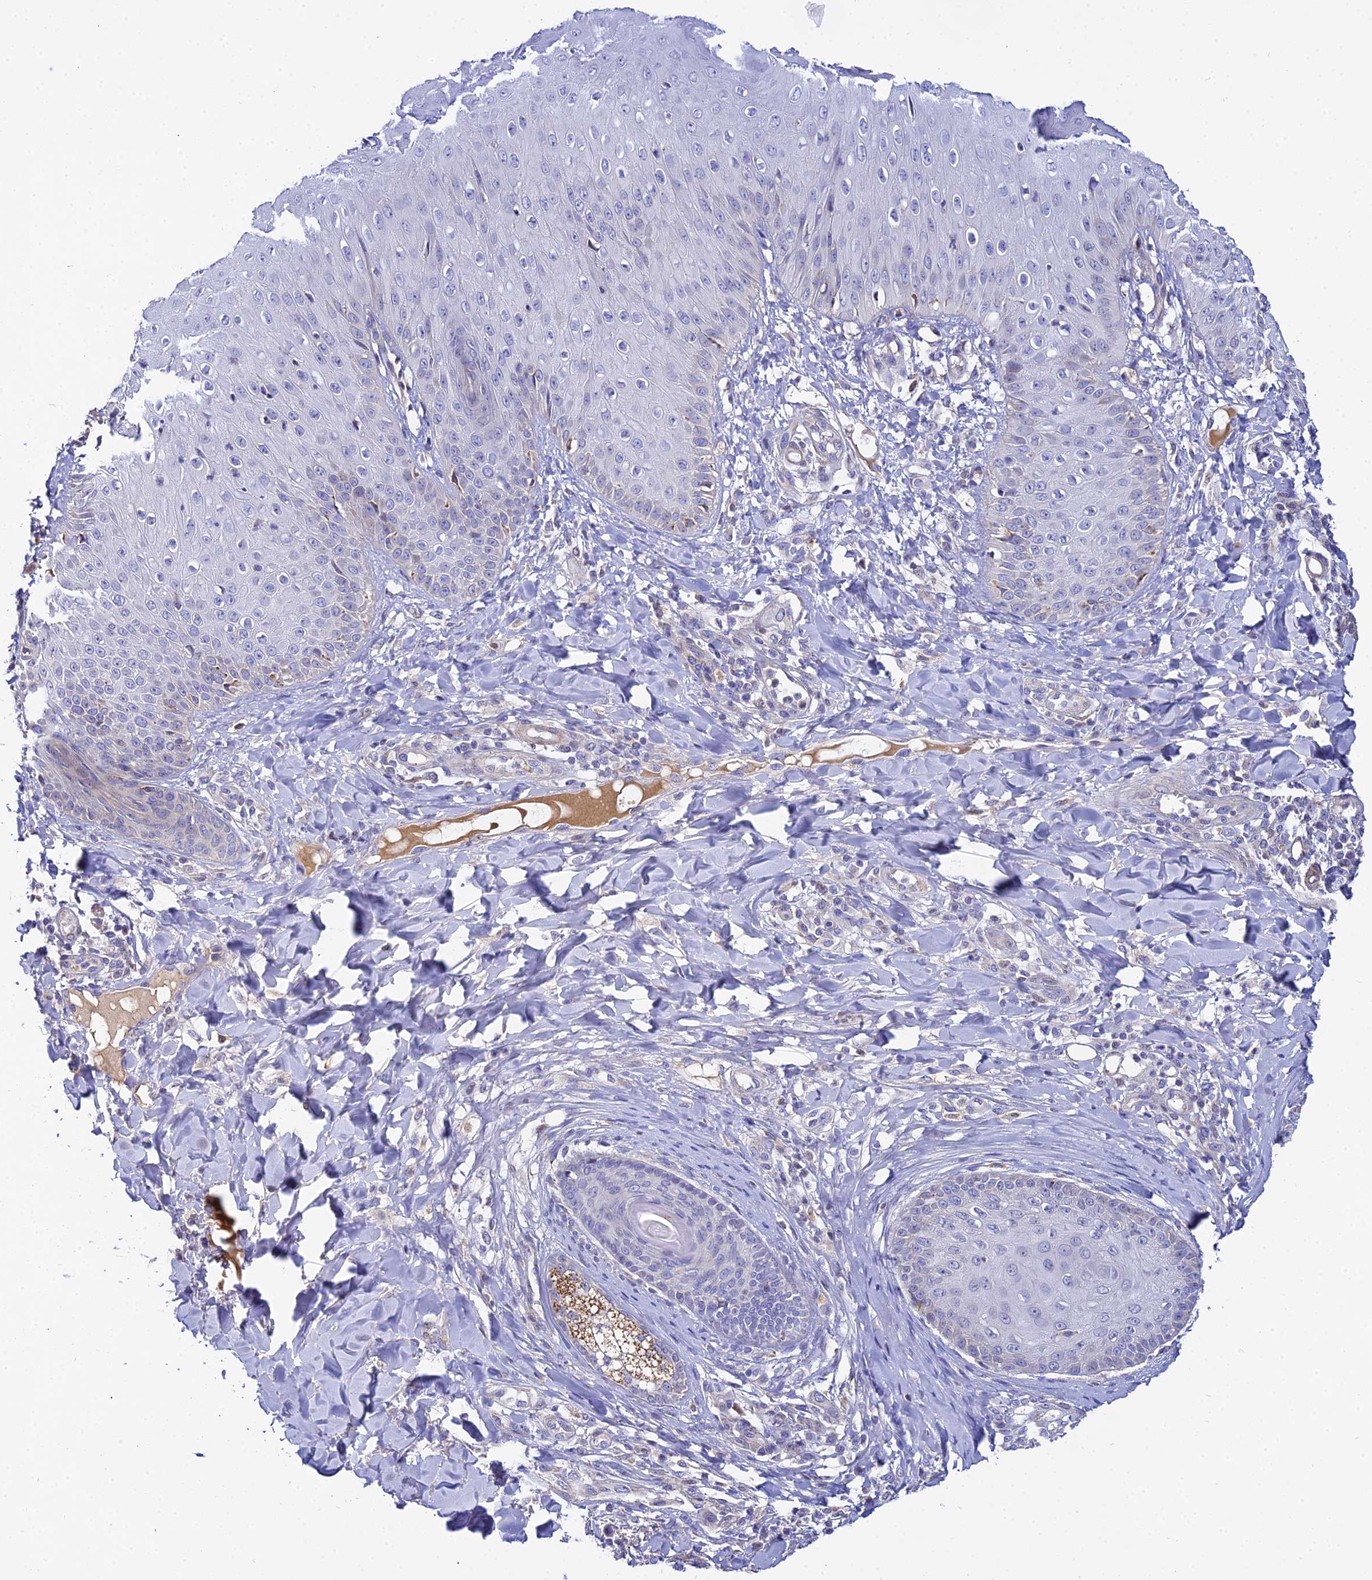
{"staining": {"intensity": "moderate", "quantity": "<25%", "location": "cytoplasmic/membranous"}, "tissue": "skin", "cell_type": "Epidermal cells", "image_type": "normal", "snomed": [{"axis": "morphology", "description": "Normal tissue, NOS"}, {"axis": "morphology", "description": "Inflammation, NOS"}, {"axis": "topography", "description": "Soft tissue"}, {"axis": "topography", "description": "Anal"}], "caption": "Immunohistochemistry (IHC) (DAB (3,3'-diaminobenzidine)) staining of normal skin exhibits moderate cytoplasmic/membranous protein expression in approximately <25% of epidermal cells.", "gene": "ACOT1", "patient": {"sex": "female", "age": 15}}